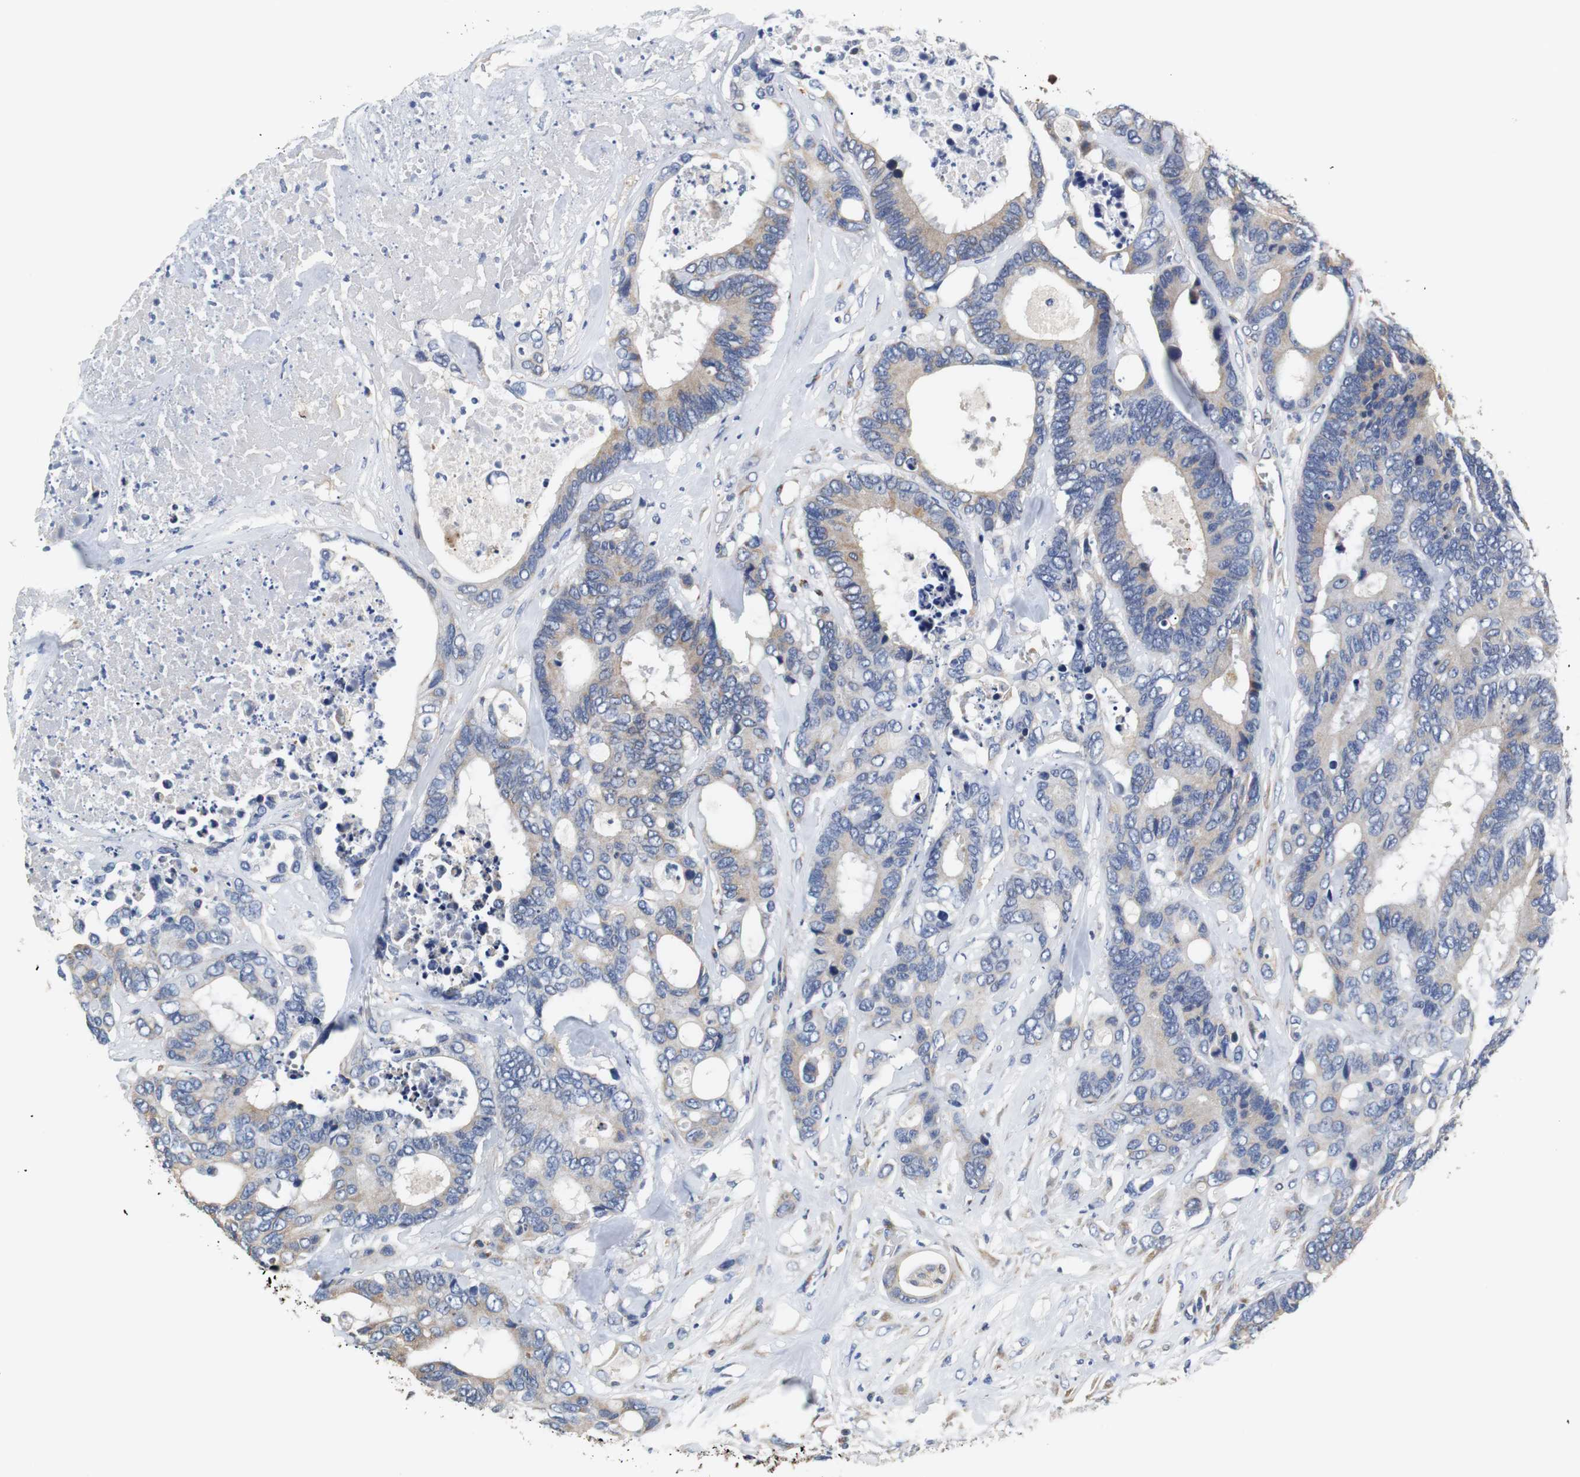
{"staining": {"intensity": "weak", "quantity": "<25%", "location": "cytoplasmic/membranous"}, "tissue": "colorectal cancer", "cell_type": "Tumor cells", "image_type": "cancer", "snomed": [{"axis": "morphology", "description": "Adenocarcinoma, NOS"}, {"axis": "topography", "description": "Rectum"}], "caption": "Immunohistochemical staining of human colorectal cancer (adenocarcinoma) shows no significant staining in tumor cells.", "gene": "PCK1", "patient": {"sex": "male", "age": 55}}